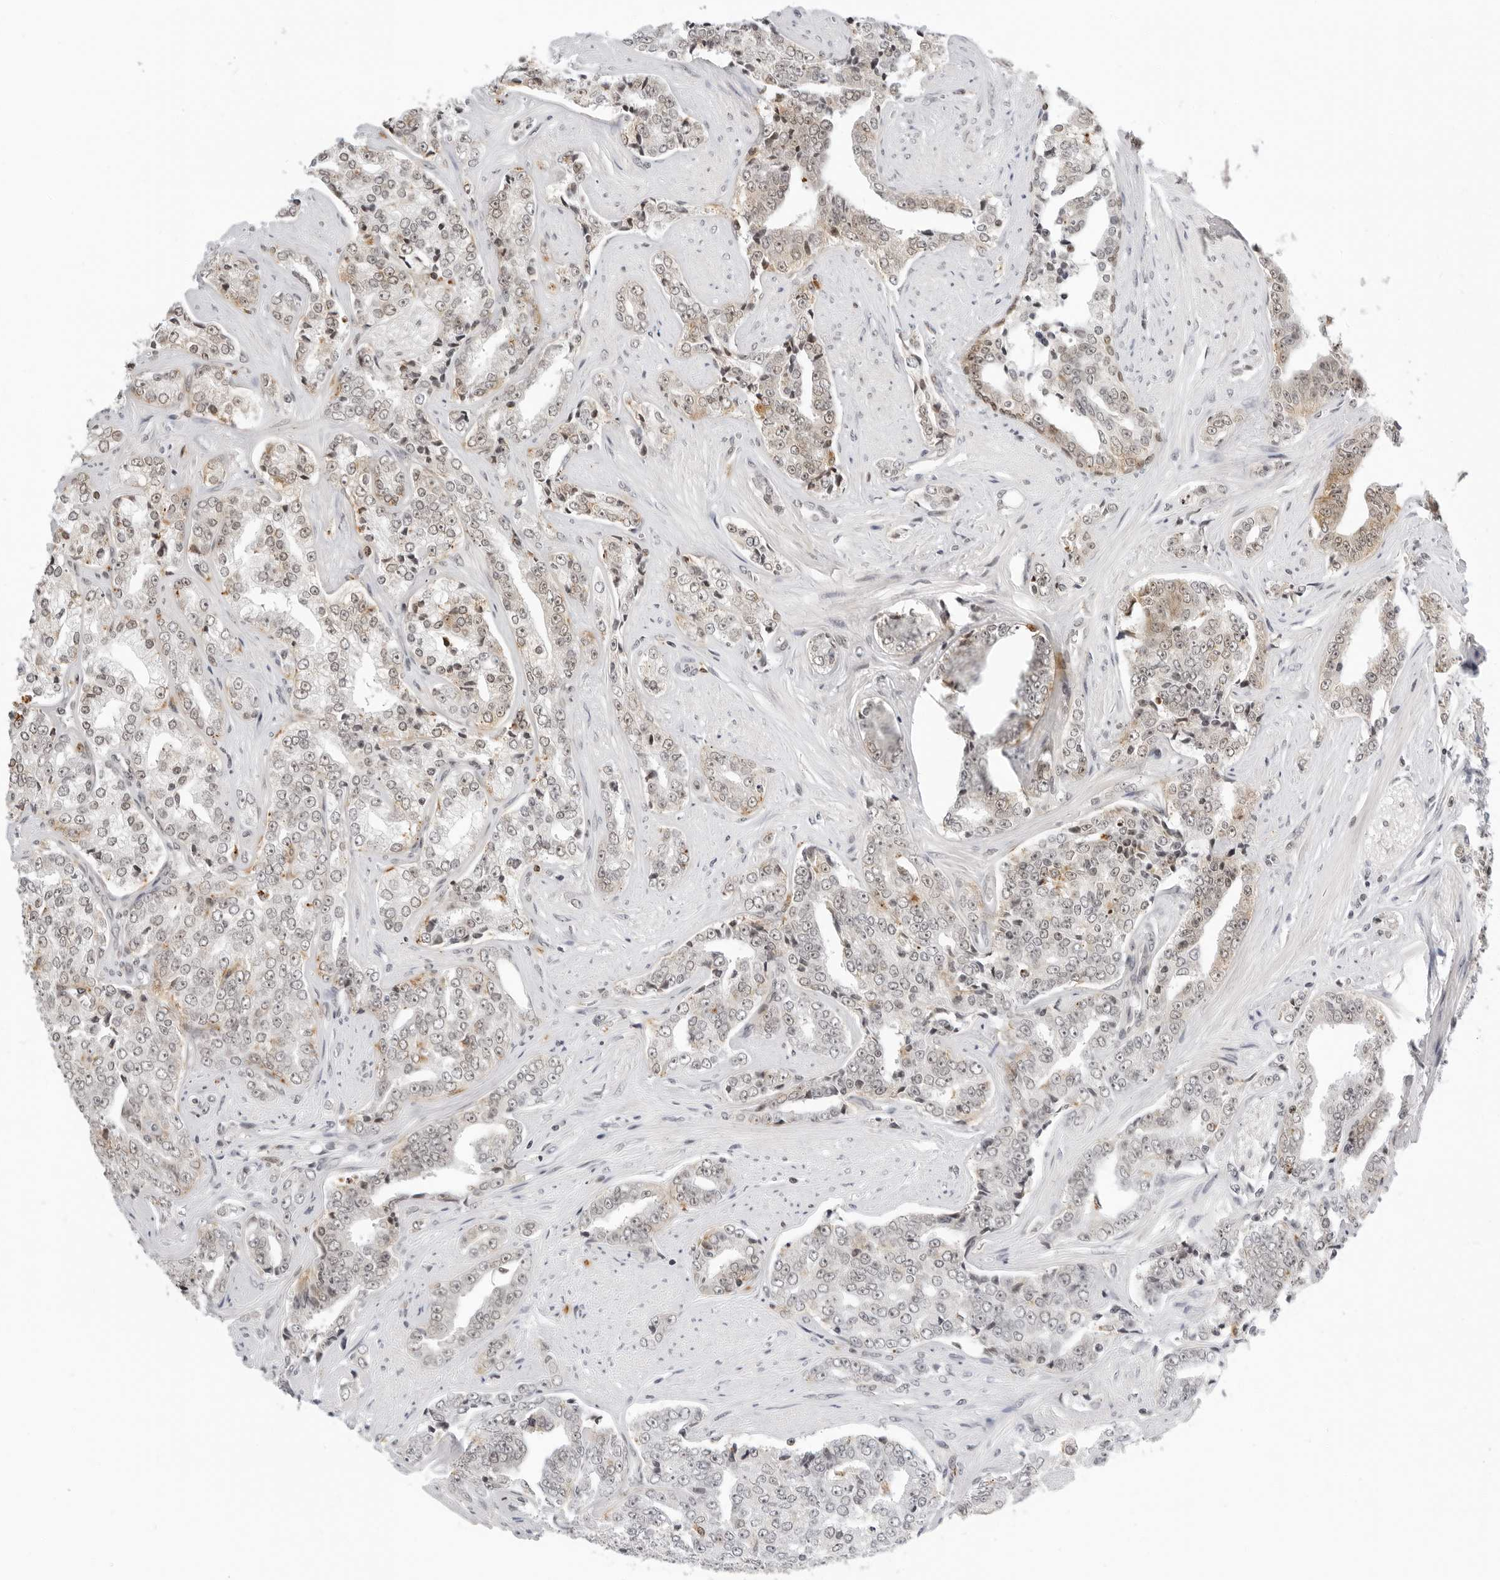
{"staining": {"intensity": "weak", "quantity": "25%-75%", "location": "cytoplasmic/membranous,nuclear"}, "tissue": "prostate cancer", "cell_type": "Tumor cells", "image_type": "cancer", "snomed": [{"axis": "morphology", "description": "Adenocarcinoma, High grade"}, {"axis": "topography", "description": "Prostate"}], "caption": "Immunohistochemical staining of human prostate high-grade adenocarcinoma demonstrates low levels of weak cytoplasmic/membranous and nuclear staining in approximately 25%-75% of tumor cells. (Brightfield microscopy of DAB IHC at high magnification).", "gene": "MSH6", "patient": {"sex": "male", "age": 71}}